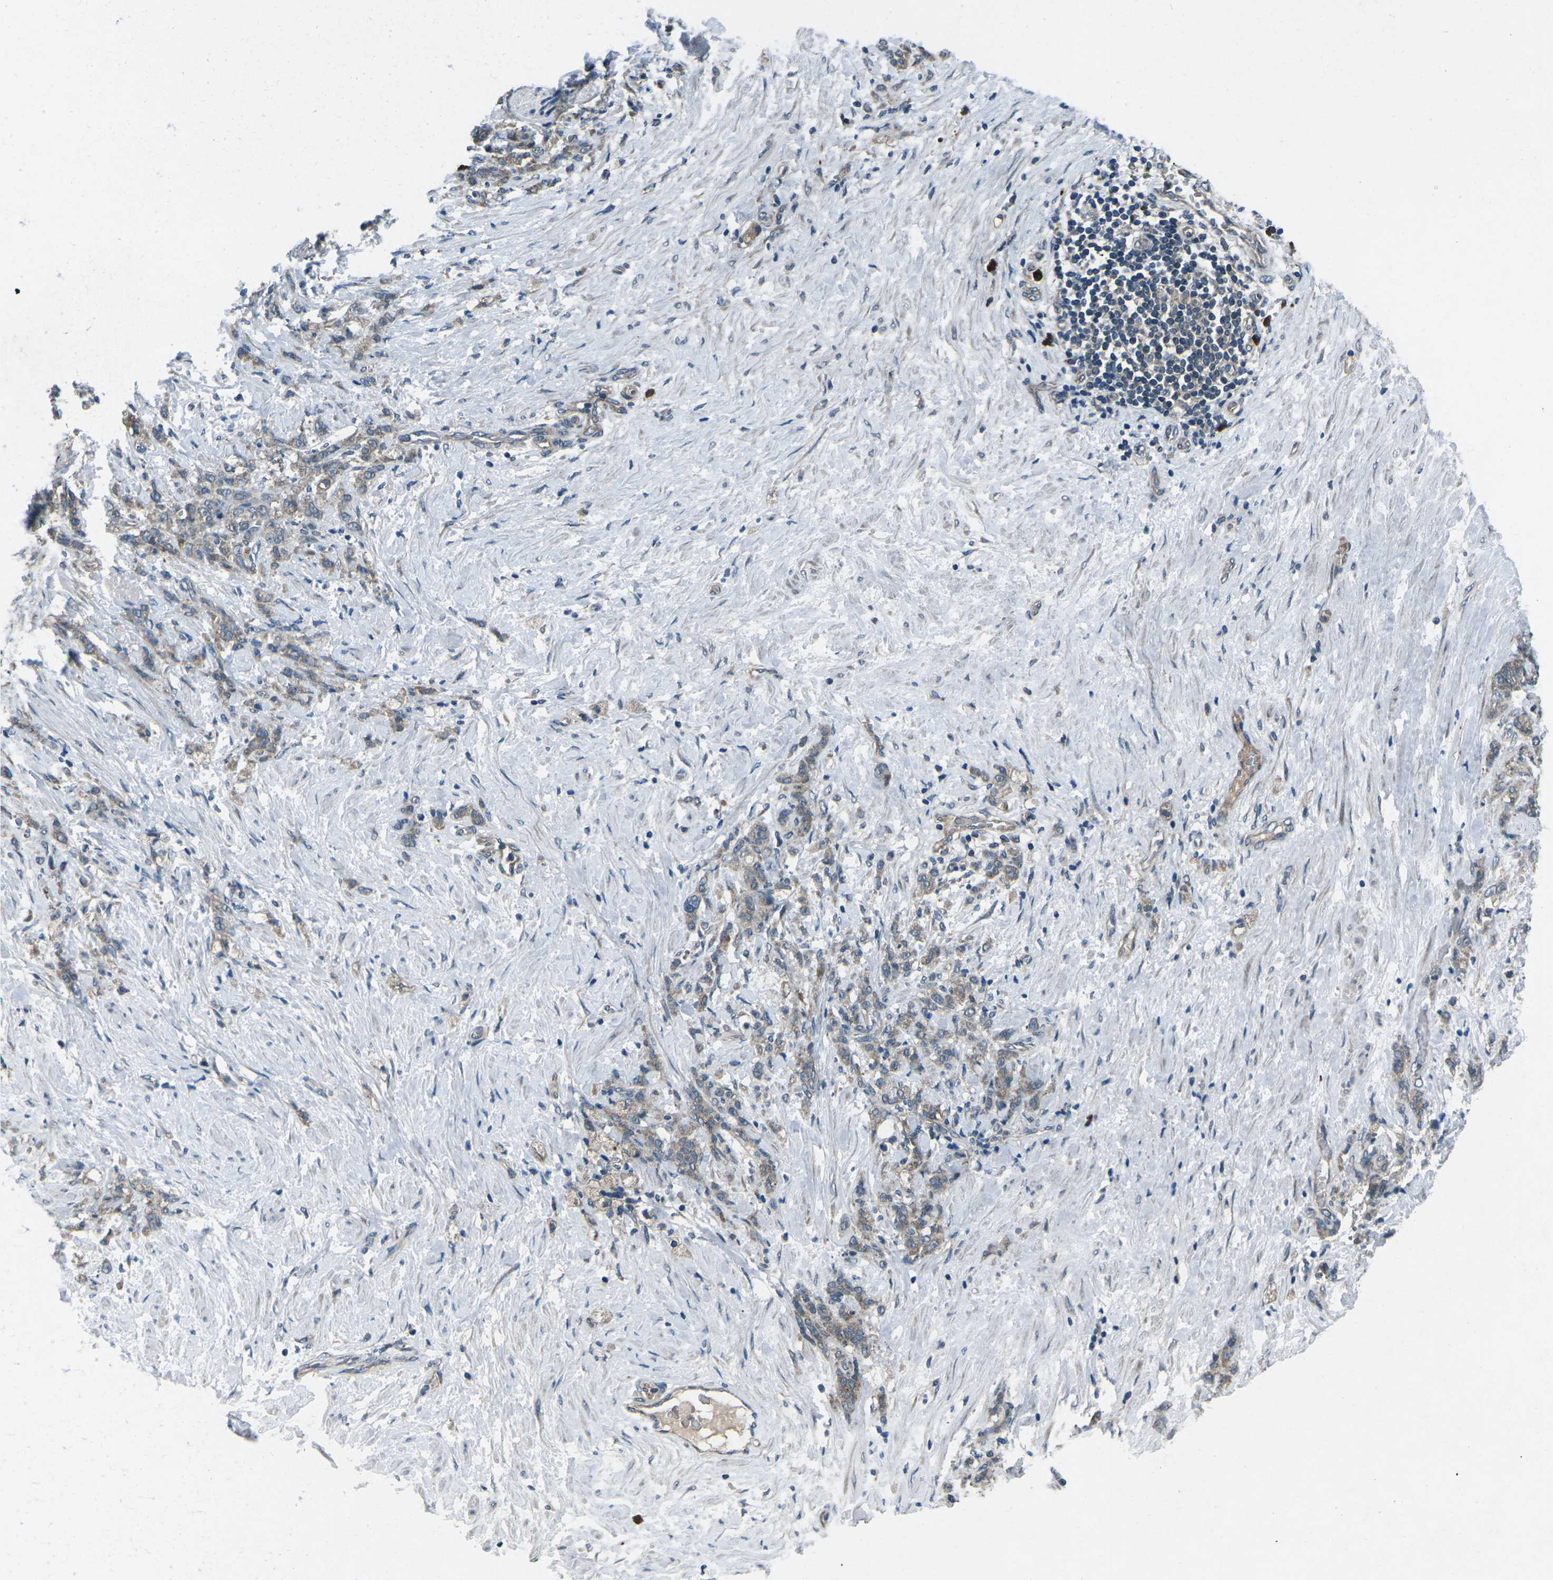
{"staining": {"intensity": "moderate", "quantity": ">75%", "location": "cytoplasmic/membranous"}, "tissue": "stomach cancer", "cell_type": "Tumor cells", "image_type": "cancer", "snomed": [{"axis": "morphology", "description": "Adenocarcinoma, NOS"}, {"axis": "topography", "description": "Stomach"}], "caption": "High-magnification brightfield microscopy of adenocarcinoma (stomach) stained with DAB (brown) and counterstained with hematoxylin (blue). tumor cells exhibit moderate cytoplasmic/membranous positivity is appreciated in approximately>75% of cells.", "gene": "CDK16", "patient": {"sex": "male", "age": 82}}